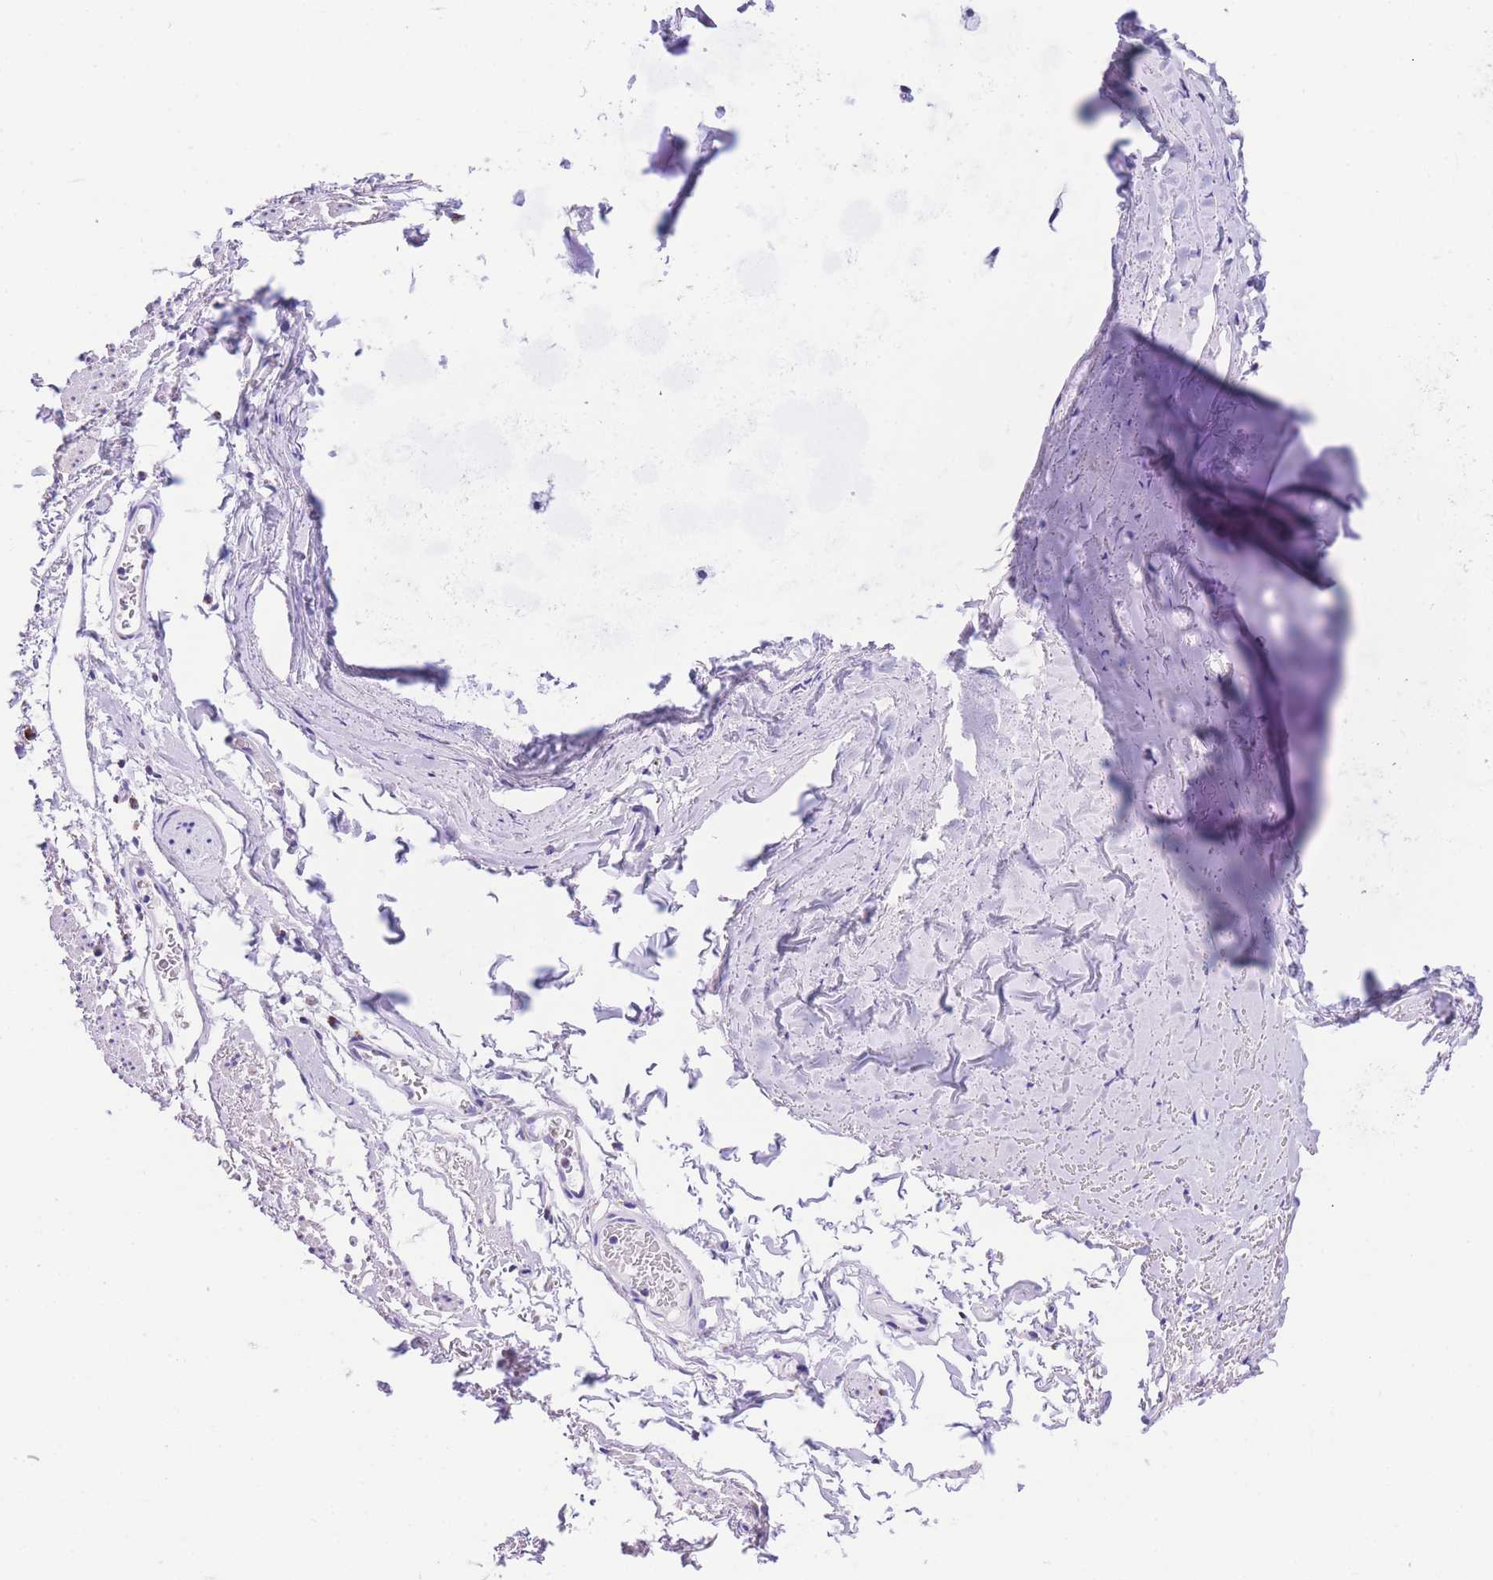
{"staining": {"intensity": "negative", "quantity": "none", "location": "none"}, "tissue": "adipose tissue", "cell_type": "Adipocytes", "image_type": "normal", "snomed": [{"axis": "morphology", "description": "Normal tissue, NOS"}, {"axis": "topography", "description": "Cartilage tissue"}, {"axis": "topography", "description": "Bronchus"}], "caption": "Image shows no significant protein positivity in adipocytes of normal adipose tissue.", "gene": "NKD2", "patient": {"sex": "female", "age": 73}}